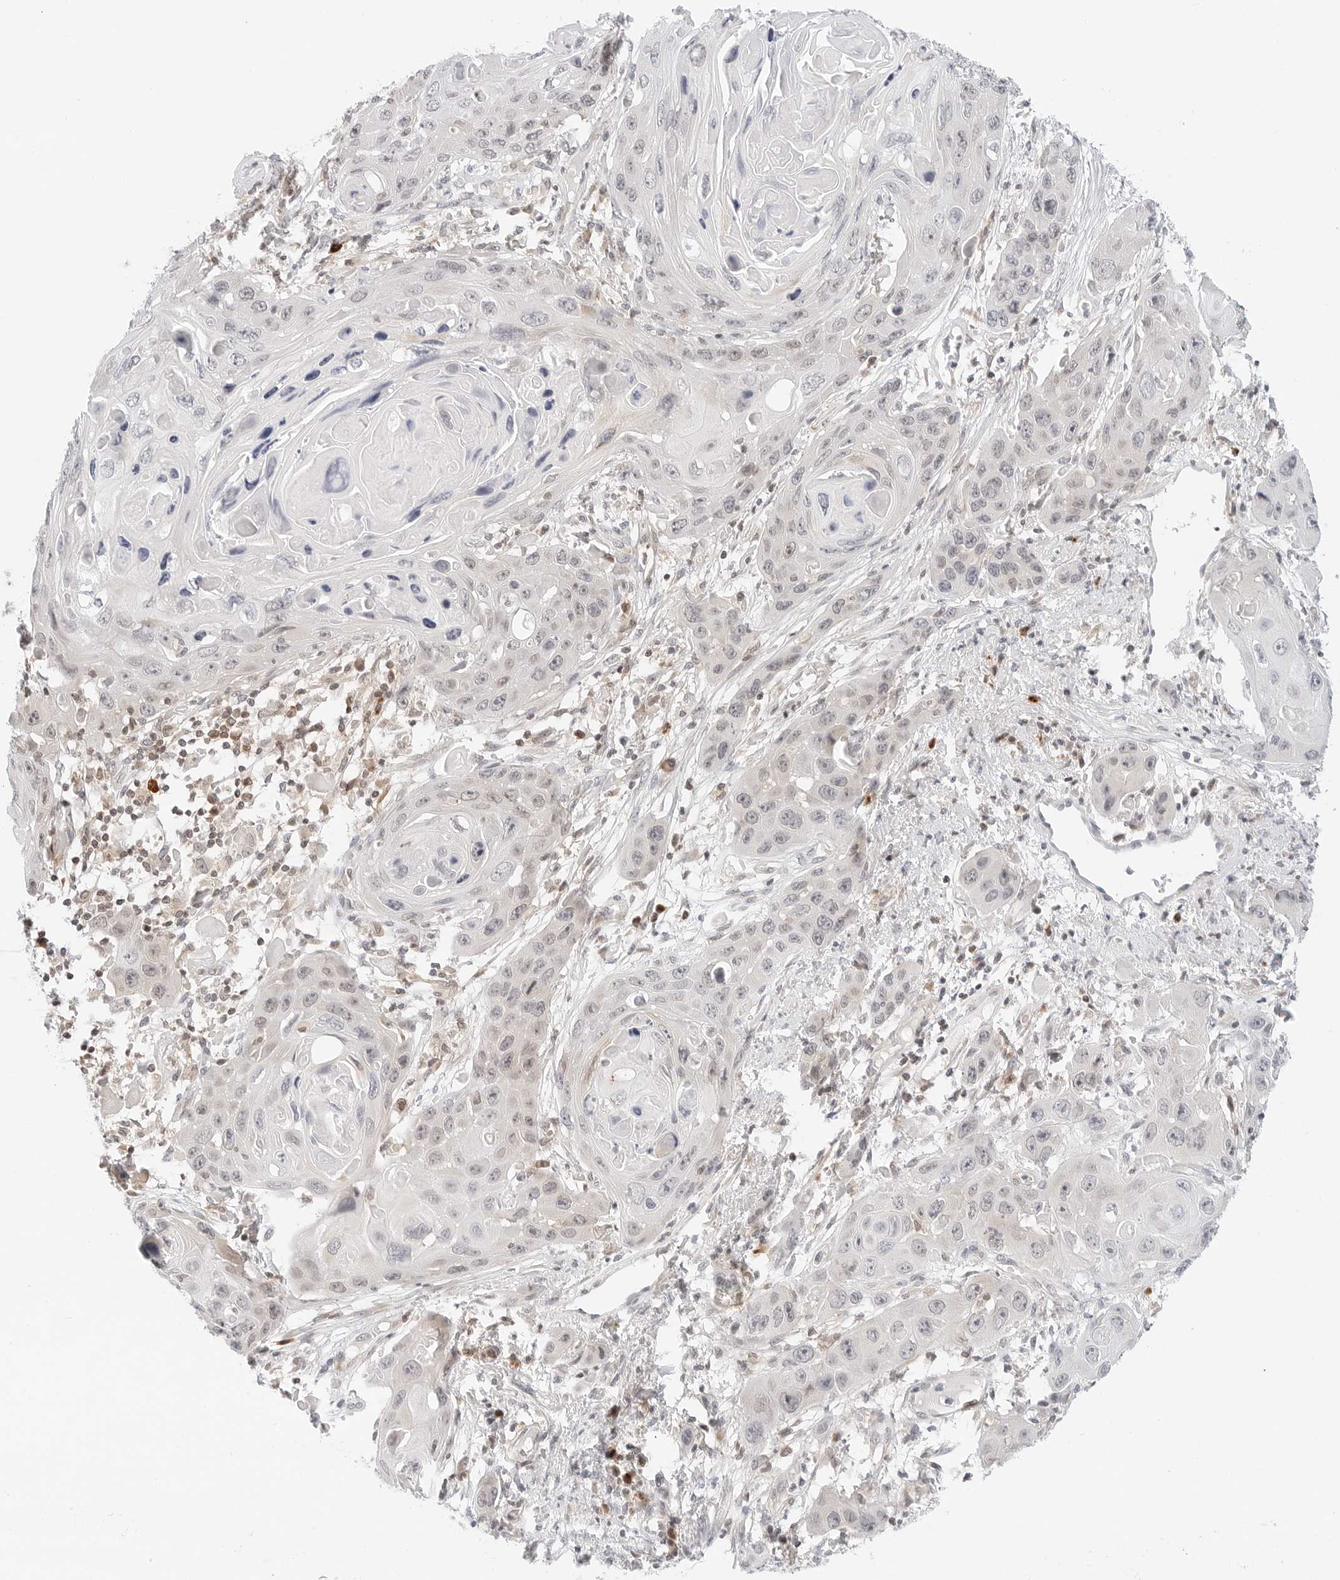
{"staining": {"intensity": "negative", "quantity": "none", "location": "none"}, "tissue": "skin cancer", "cell_type": "Tumor cells", "image_type": "cancer", "snomed": [{"axis": "morphology", "description": "Squamous cell carcinoma, NOS"}, {"axis": "topography", "description": "Skin"}], "caption": "High magnification brightfield microscopy of skin squamous cell carcinoma stained with DAB (3,3'-diaminobenzidine) (brown) and counterstained with hematoxylin (blue): tumor cells show no significant expression. (DAB (3,3'-diaminobenzidine) immunohistochemistry visualized using brightfield microscopy, high magnification).", "gene": "PARP10", "patient": {"sex": "male", "age": 55}}